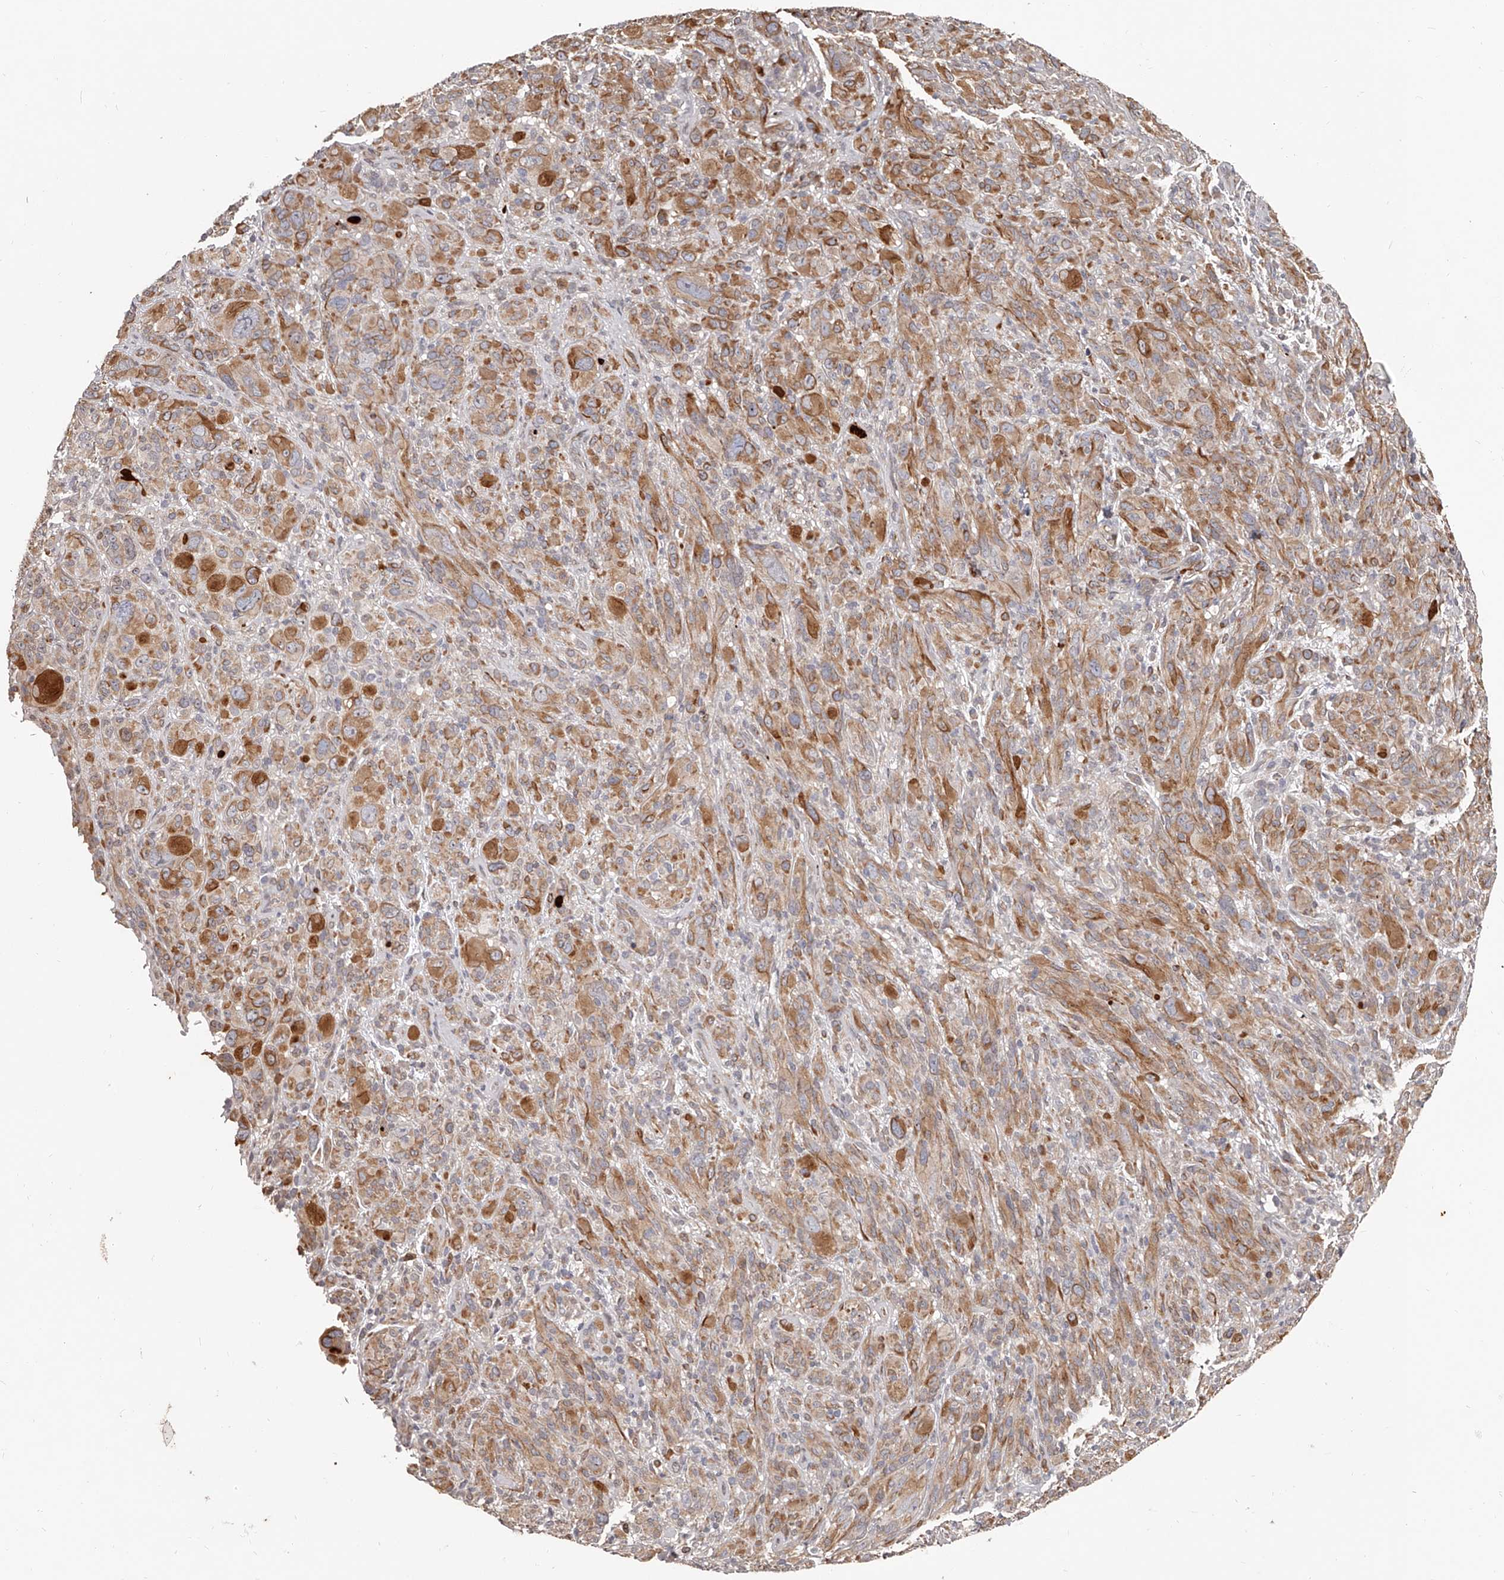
{"staining": {"intensity": "moderate", "quantity": "25%-75%", "location": "cytoplasmic/membranous"}, "tissue": "melanoma", "cell_type": "Tumor cells", "image_type": "cancer", "snomed": [{"axis": "morphology", "description": "Malignant melanoma, NOS"}, {"axis": "topography", "description": "Skin of head"}], "caption": "Protein staining of melanoma tissue reveals moderate cytoplasmic/membranous expression in about 25%-75% of tumor cells.", "gene": "URGCP", "patient": {"sex": "male", "age": 96}}